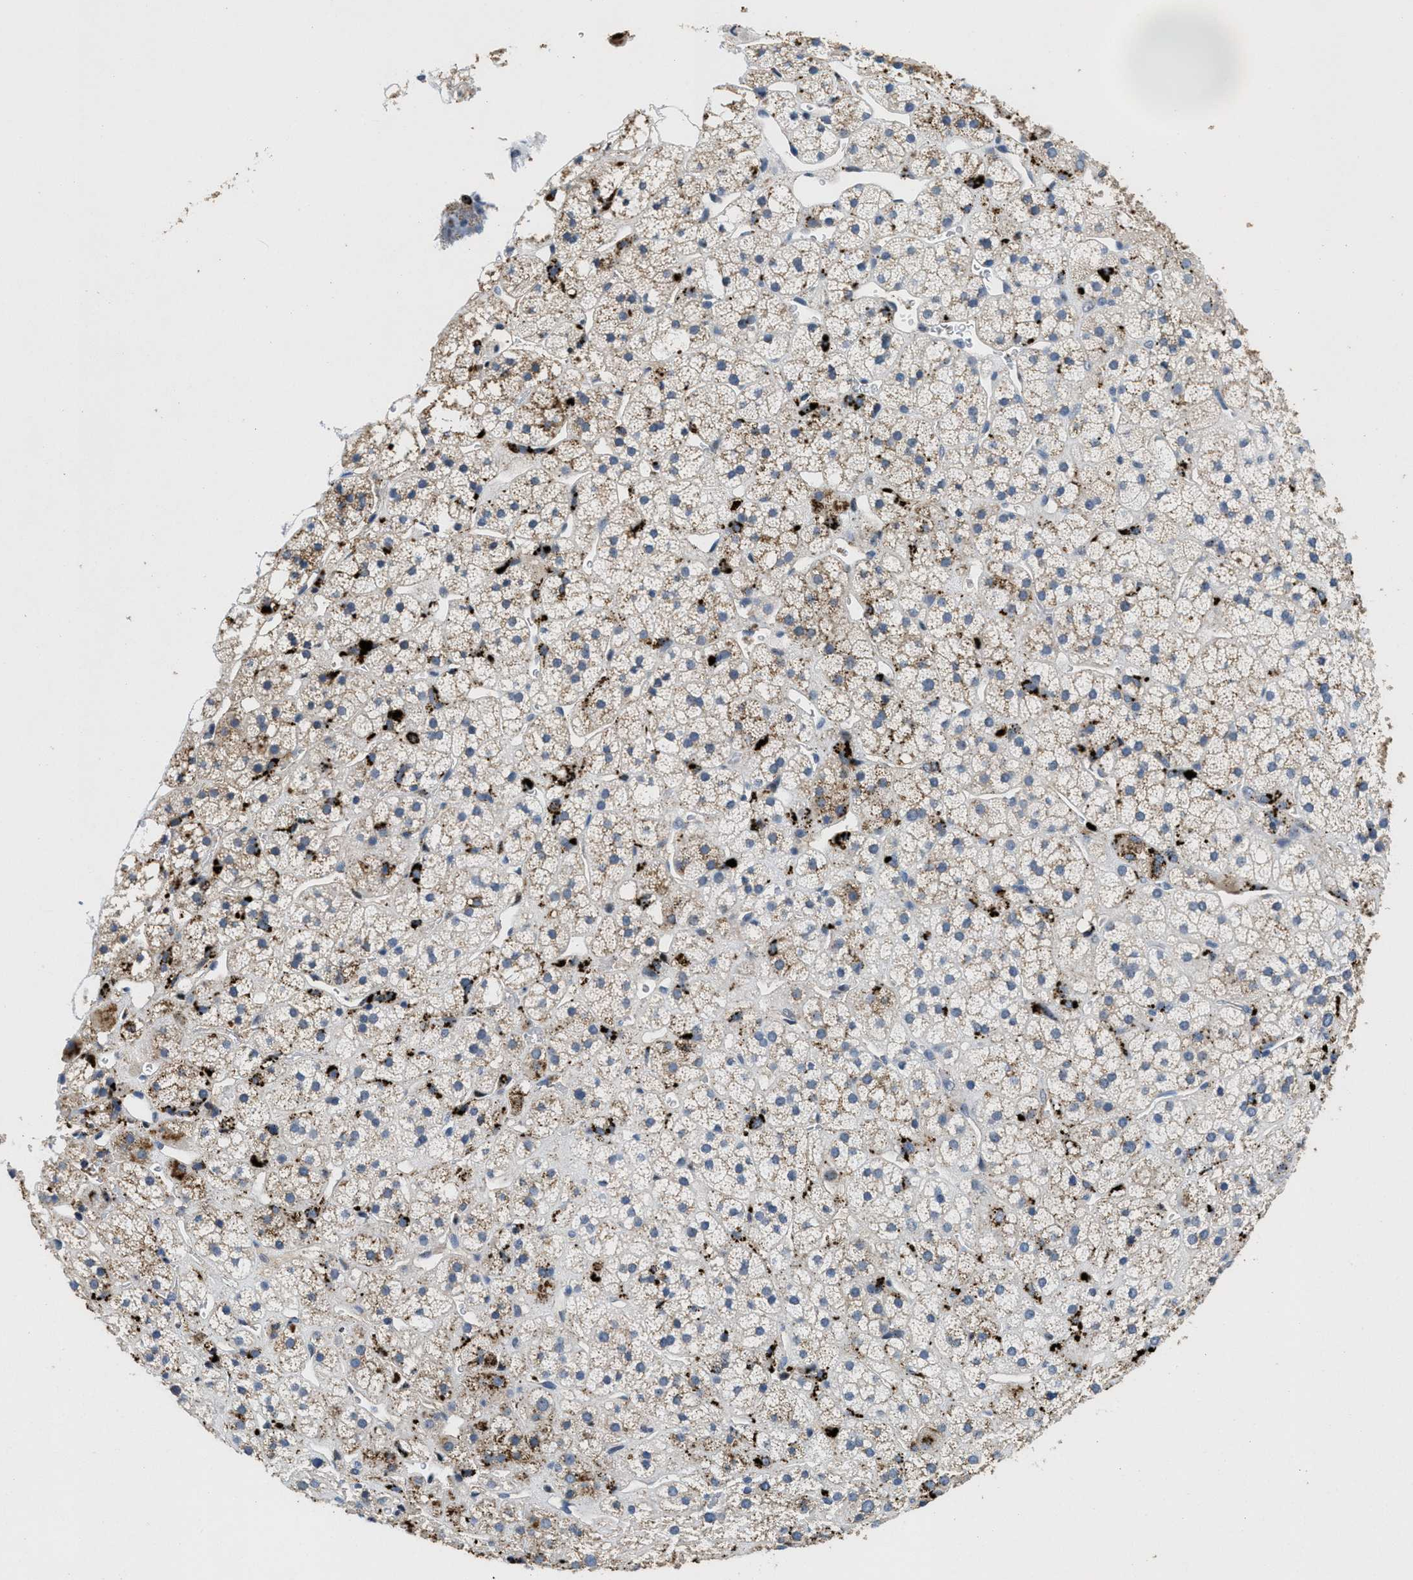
{"staining": {"intensity": "strong", "quantity": "25%-75%", "location": "cytoplasmic/membranous"}, "tissue": "adrenal gland", "cell_type": "Glandular cells", "image_type": "normal", "snomed": [{"axis": "morphology", "description": "Normal tissue, NOS"}, {"axis": "topography", "description": "Adrenal gland"}], "caption": "Strong cytoplasmic/membranous staining for a protein is seen in approximately 25%-75% of glandular cells of benign adrenal gland using immunohistochemistry (IHC).", "gene": "BMPR2", "patient": {"sex": "male", "age": 56}}